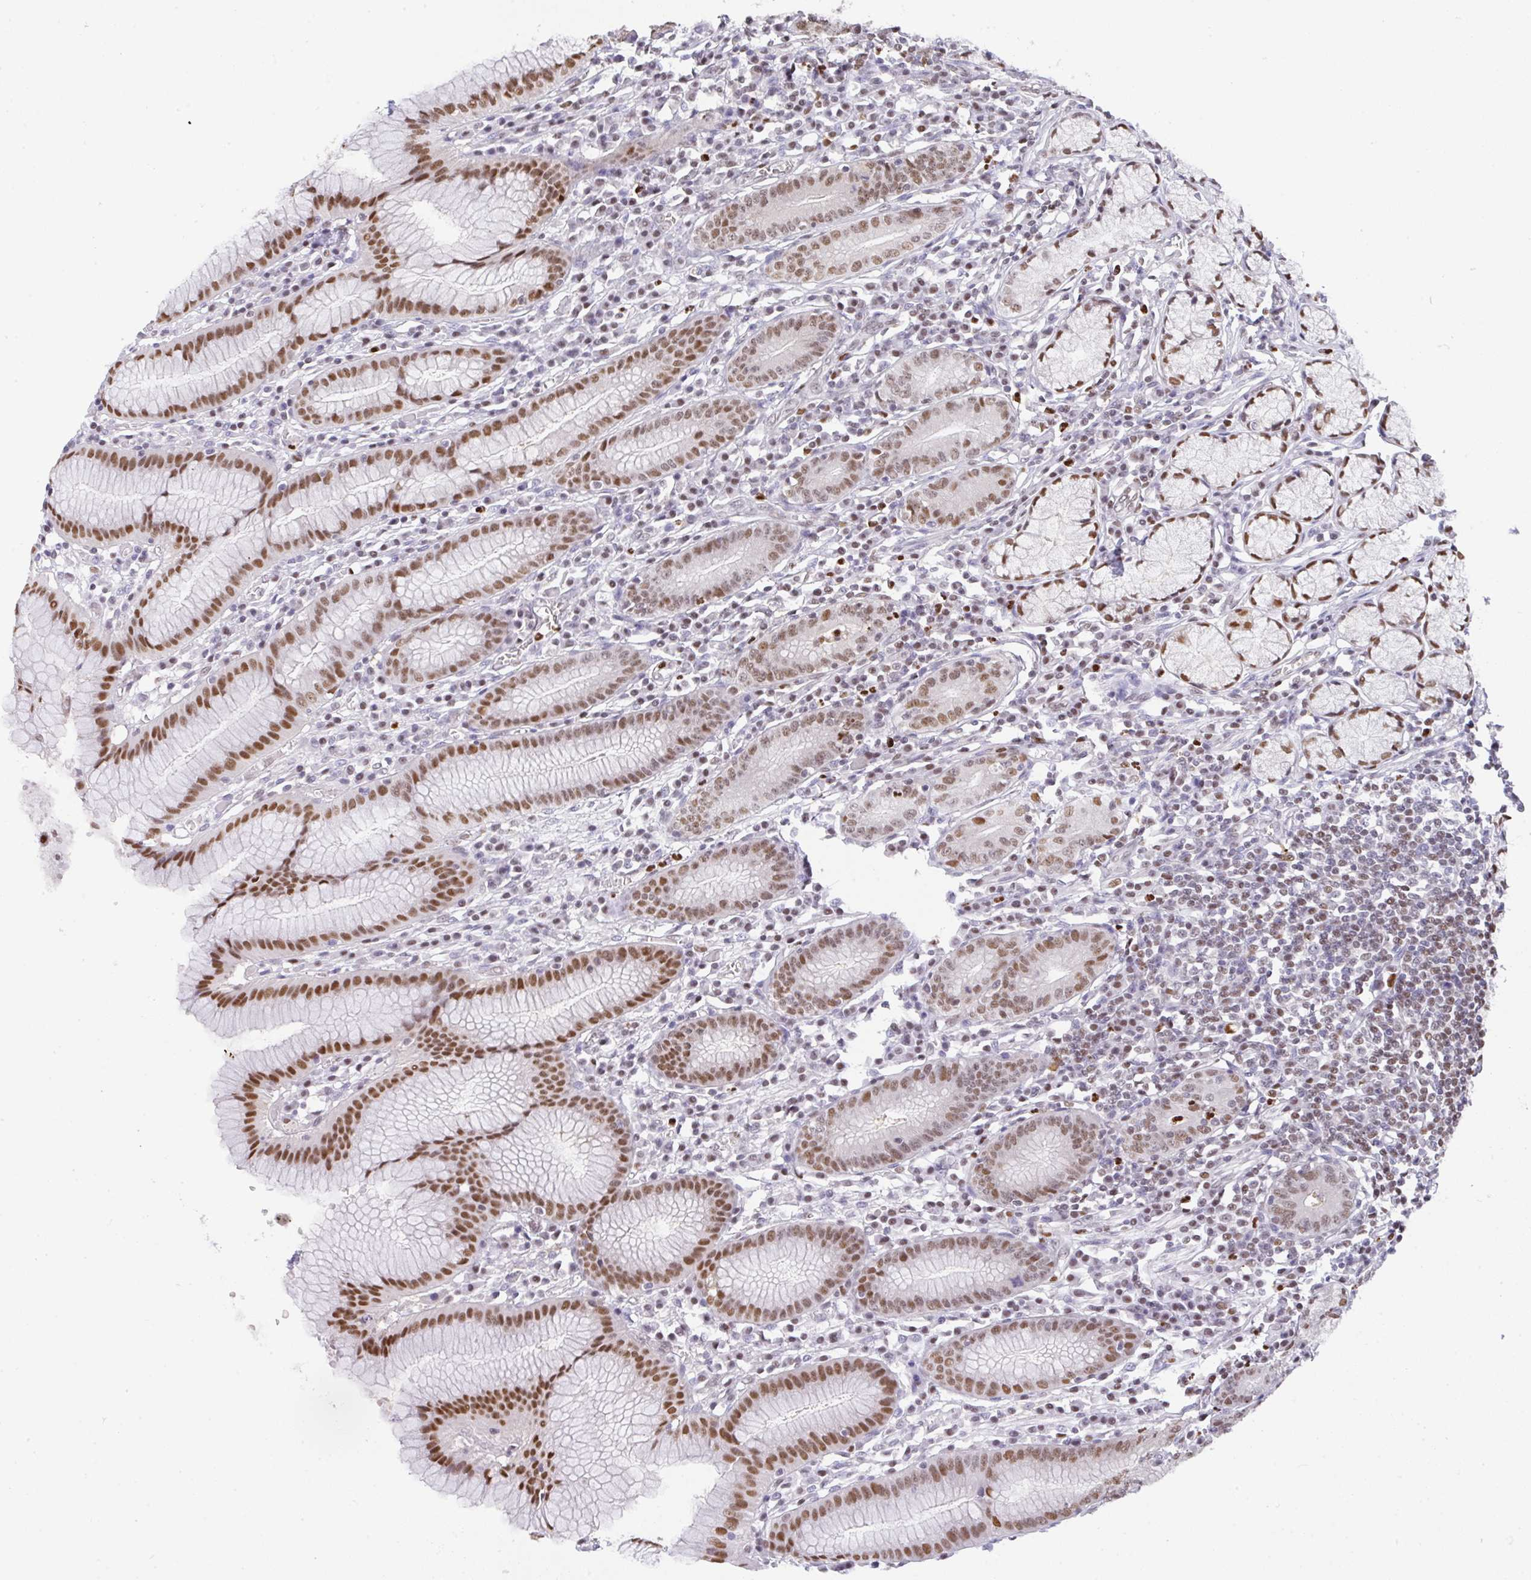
{"staining": {"intensity": "moderate", "quantity": ">75%", "location": "nuclear"}, "tissue": "stomach", "cell_type": "Glandular cells", "image_type": "normal", "snomed": [{"axis": "morphology", "description": "Normal tissue, NOS"}, {"axis": "topography", "description": "Stomach"}], "caption": "A brown stain labels moderate nuclear positivity of a protein in glandular cells of unremarkable human stomach.", "gene": "BBX", "patient": {"sex": "male", "age": 55}}